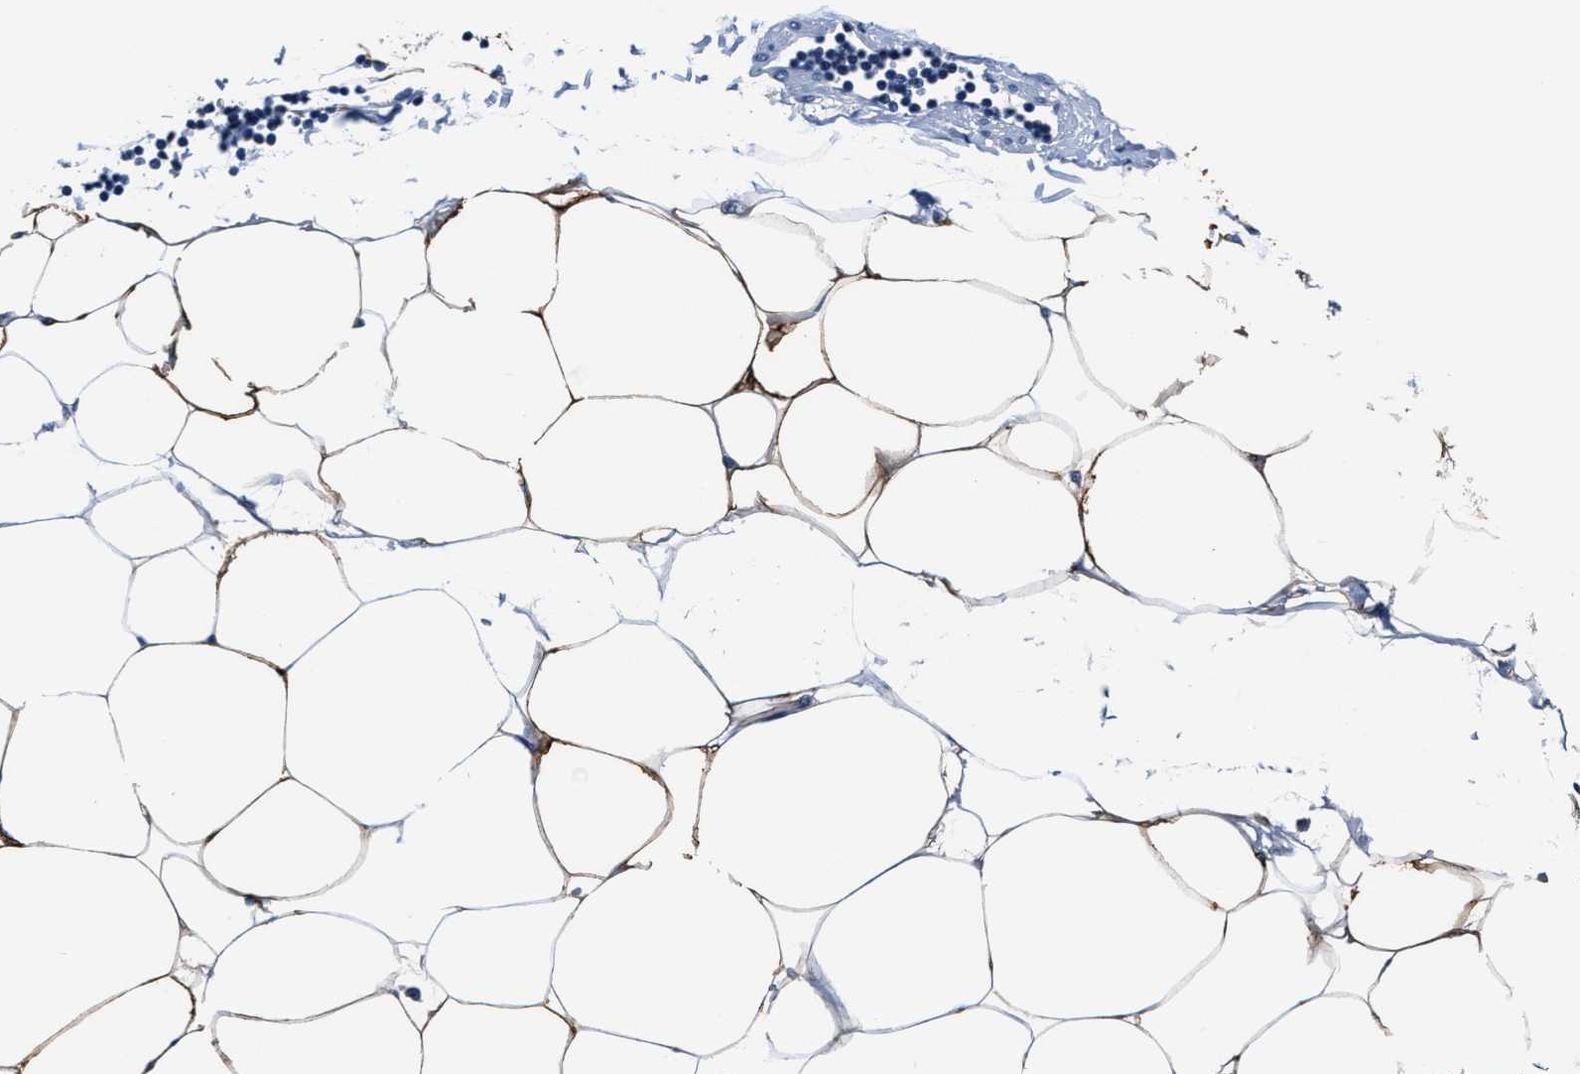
{"staining": {"intensity": "strong", "quantity": "25%-75%", "location": "cytoplasmic/membranous"}, "tissue": "adipose tissue", "cell_type": "Adipocytes", "image_type": "normal", "snomed": [{"axis": "morphology", "description": "Normal tissue, NOS"}, {"axis": "morphology", "description": "Adenocarcinoma, NOS"}, {"axis": "topography", "description": "Colon"}, {"axis": "topography", "description": "Peripheral nerve tissue"}], "caption": "DAB (3,3'-diaminobenzidine) immunohistochemical staining of normal human adipose tissue reveals strong cytoplasmic/membranous protein positivity in approximately 25%-75% of adipocytes. (DAB IHC with brightfield microscopy, high magnification).", "gene": "FTL", "patient": {"sex": "male", "age": 14}}